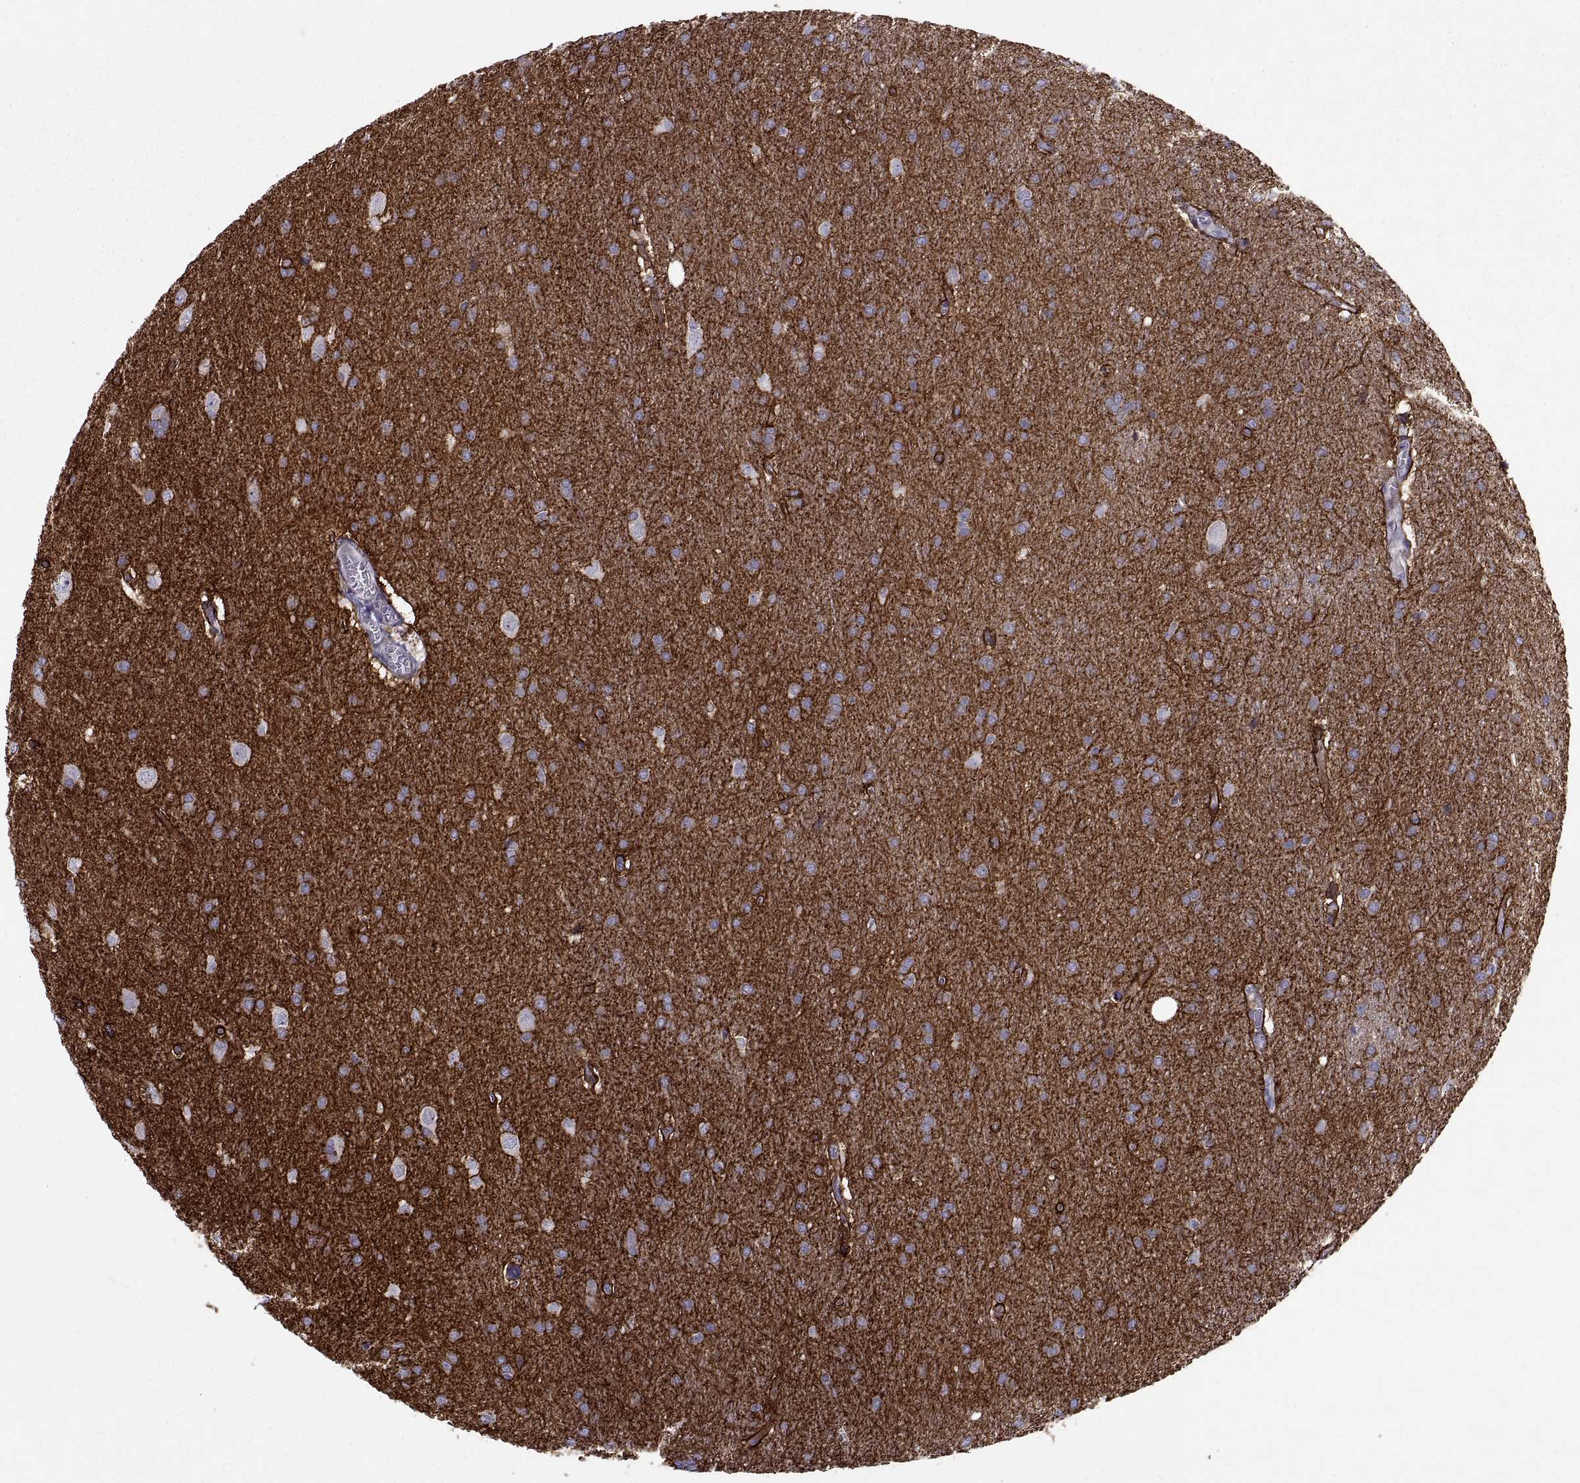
{"staining": {"intensity": "negative", "quantity": "none", "location": "none"}, "tissue": "glioma", "cell_type": "Tumor cells", "image_type": "cancer", "snomed": [{"axis": "morphology", "description": "Glioma, malignant, Low grade"}, {"axis": "topography", "description": "Brain"}], "caption": "Immunohistochemical staining of human low-grade glioma (malignant) reveals no significant expression in tumor cells.", "gene": "TMEM158", "patient": {"sex": "female", "age": 32}}